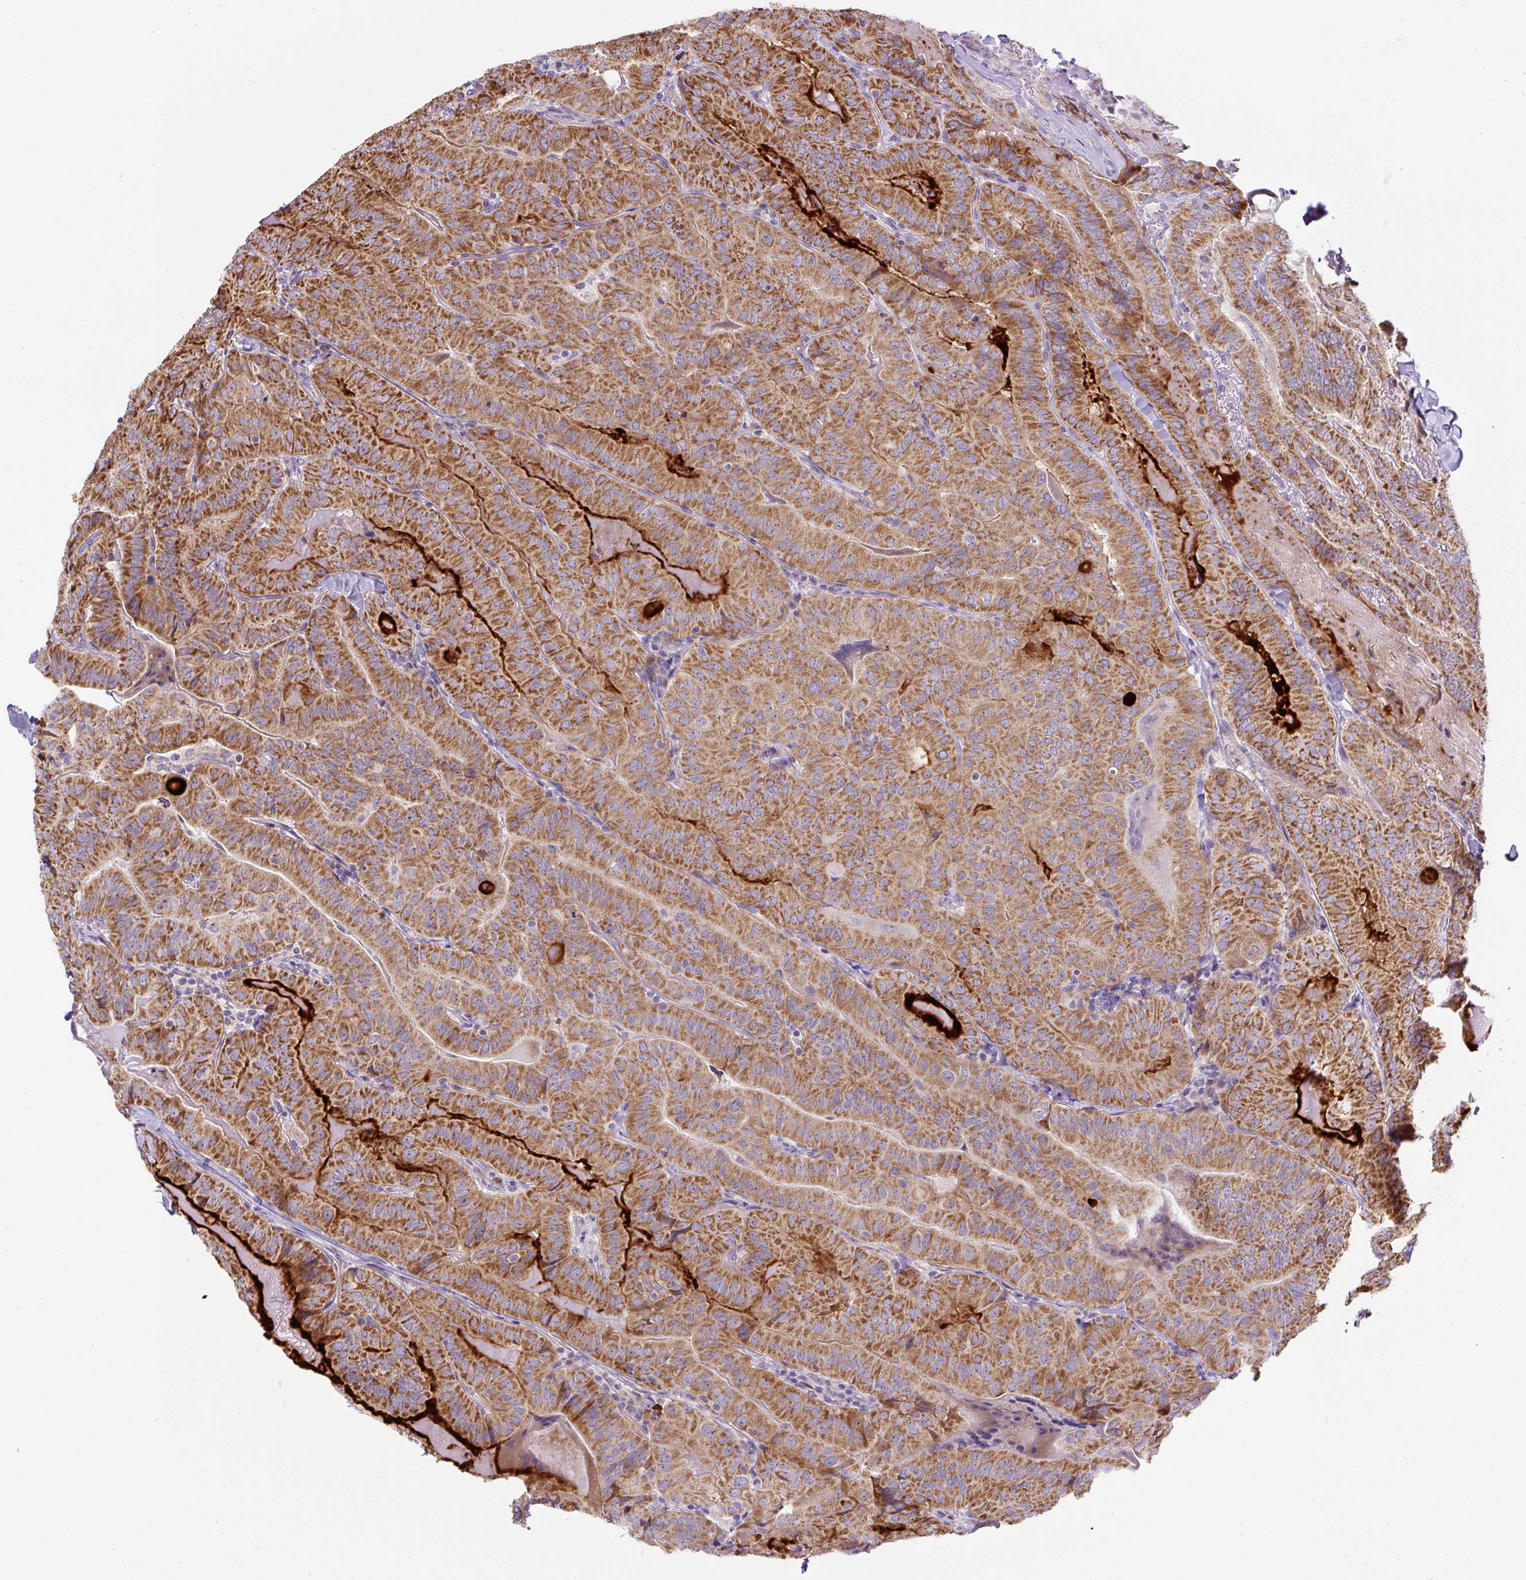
{"staining": {"intensity": "strong", "quantity": ">75%", "location": "cytoplasmic/membranous"}, "tissue": "thyroid cancer", "cell_type": "Tumor cells", "image_type": "cancer", "snomed": [{"axis": "morphology", "description": "Papillary adenocarcinoma, NOS"}, {"axis": "topography", "description": "Thyroid gland"}], "caption": "Immunohistochemistry (IHC) of human thyroid cancer (papillary adenocarcinoma) displays high levels of strong cytoplasmic/membranous expression in approximately >75% of tumor cells. Ihc stains the protein of interest in brown and the nuclei are stained blue.", "gene": "ZNF596", "patient": {"sex": "female", "age": 68}}